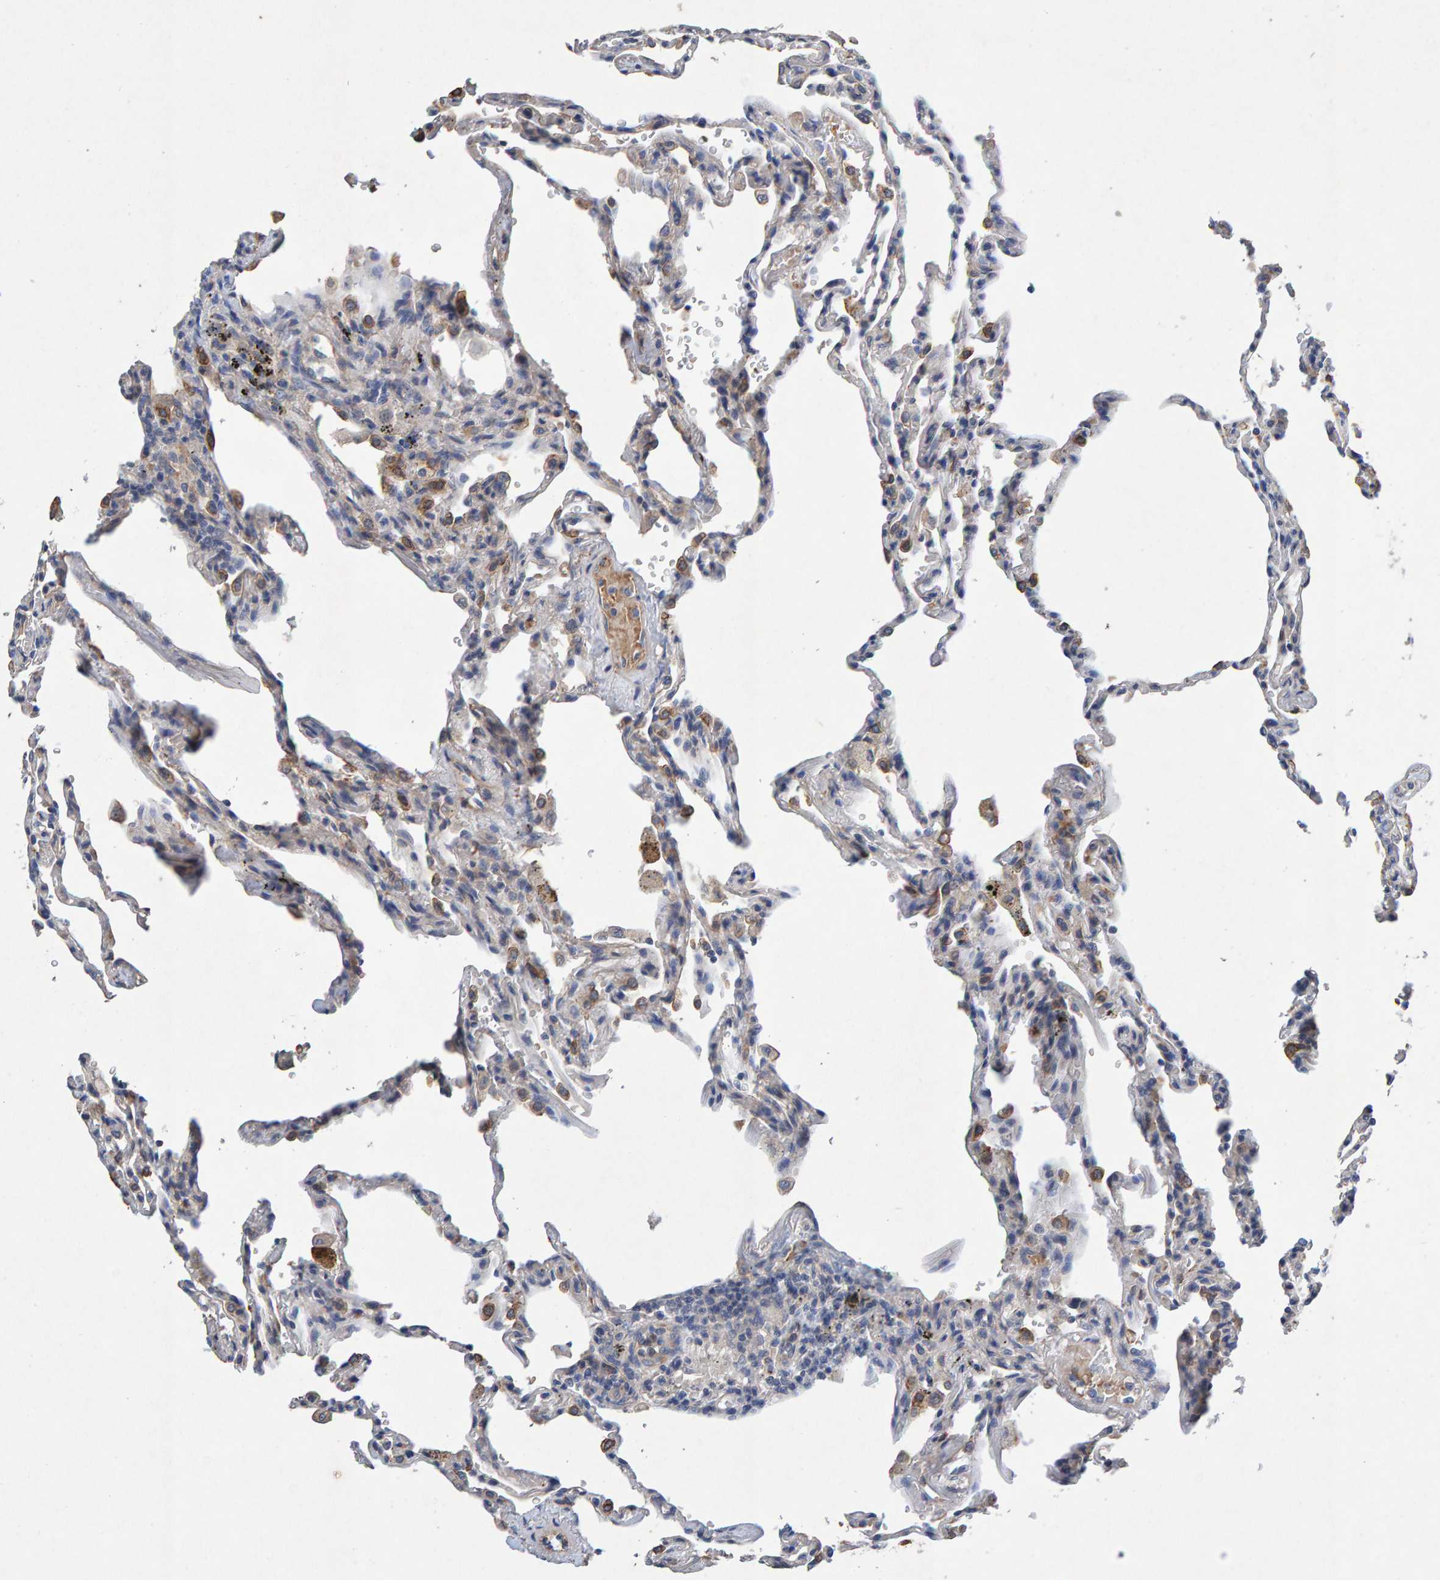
{"staining": {"intensity": "negative", "quantity": "none", "location": "none"}, "tissue": "lung", "cell_type": "Alveolar cells", "image_type": "normal", "snomed": [{"axis": "morphology", "description": "Normal tissue, NOS"}, {"axis": "topography", "description": "Lung"}], "caption": "Immunohistochemistry (IHC) histopathology image of normal lung: human lung stained with DAB (3,3'-diaminobenzidine) exhibits no significant protein positivity in alveolar cells. (Immunohistochemistry, brightfield microscopy, high magnification).", "gene": "EFR3A", "patient": {"sex": "male", "age": 59}}